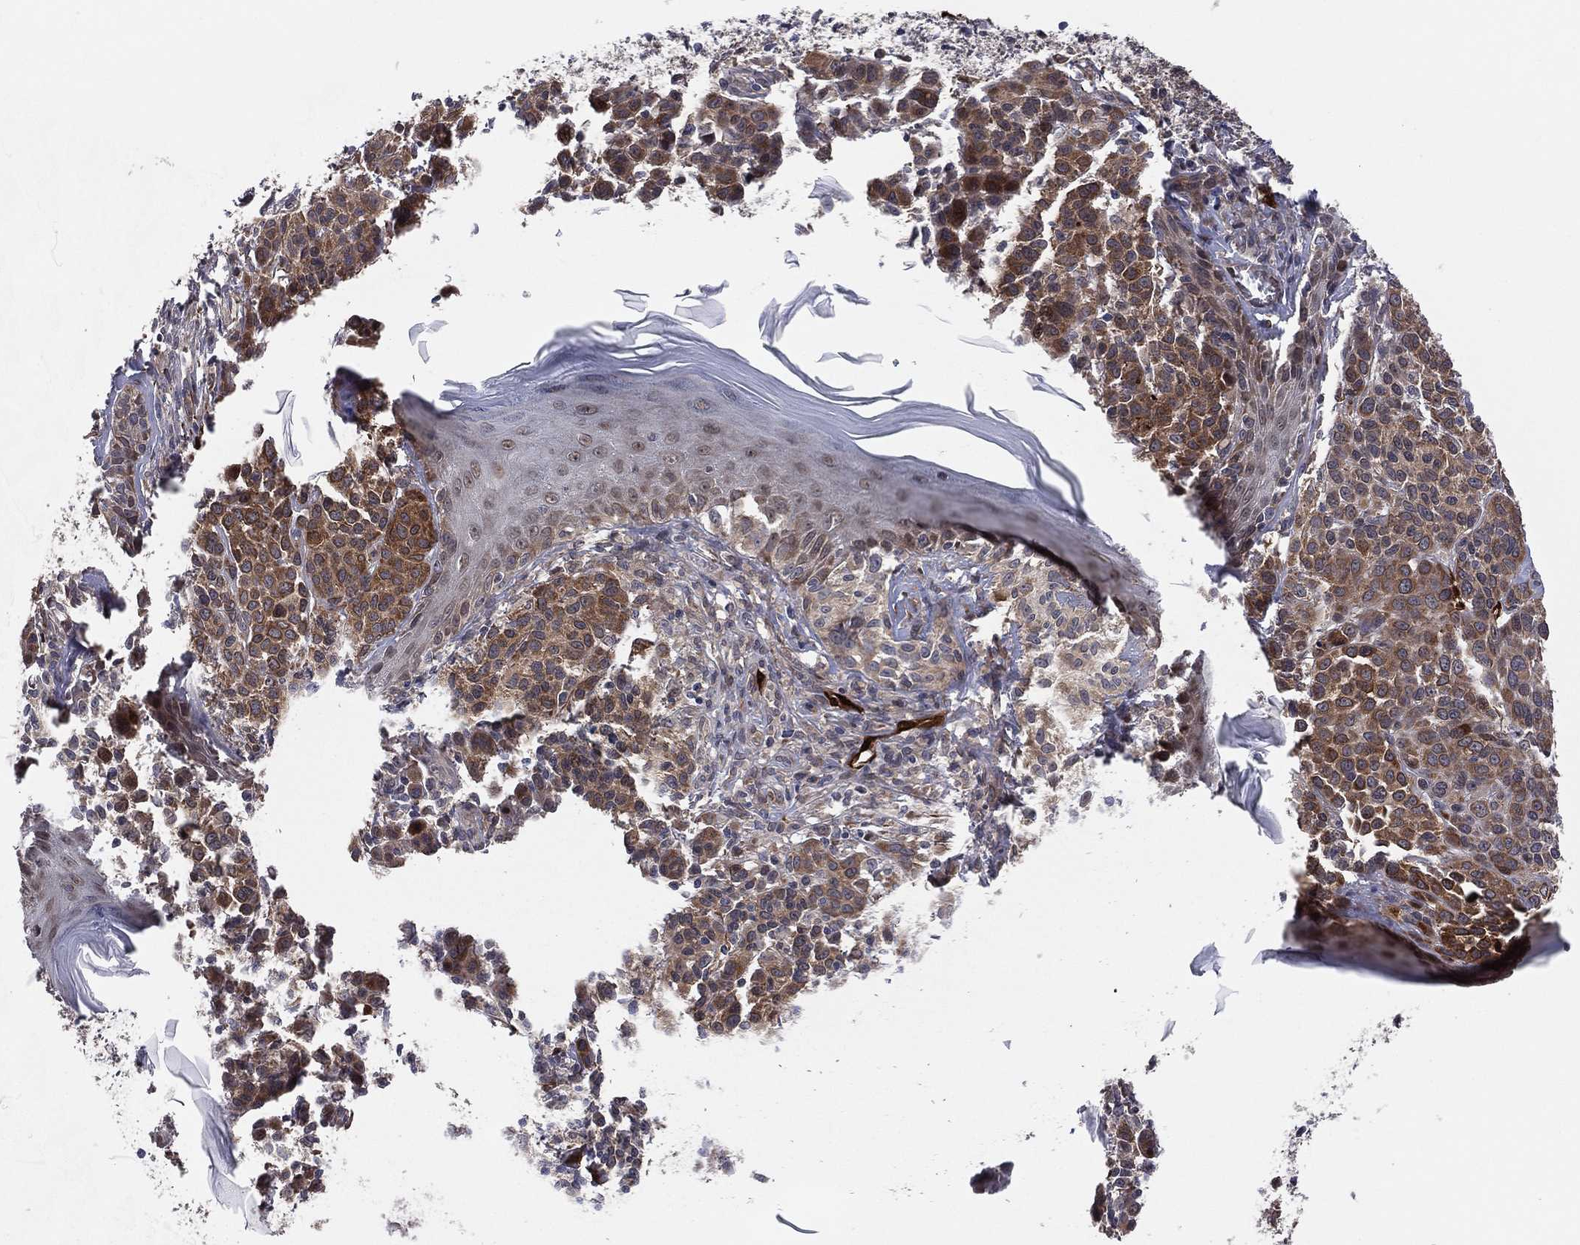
{"staining": {"intensity": "moderate", "quantity": ">75%", "location": "cytoplasmic/membranous"}, "tissue": "melanoma", "cell_type": "Tumor cells", "image_type": "cancer", "snomed": [{"axis": "morphology", "description": "Malignant melanoma, NOS"}, {"axis": "topography", "description": "Skin"}], "caption": "Immunohistochemical staining of melanoma shows medium levels of moderate cytoplasmic/membranous protein expression in about >75% of tumor cells. The staining was performed using DAB (3,3'-diaminobenzidine) to visualize the protein expression in brown, while the nuclei were stained in blue with hematoxylin (Magnification: 20x).", "gene": "SNCG", "patient": {"sex": "male", "age": 79}}